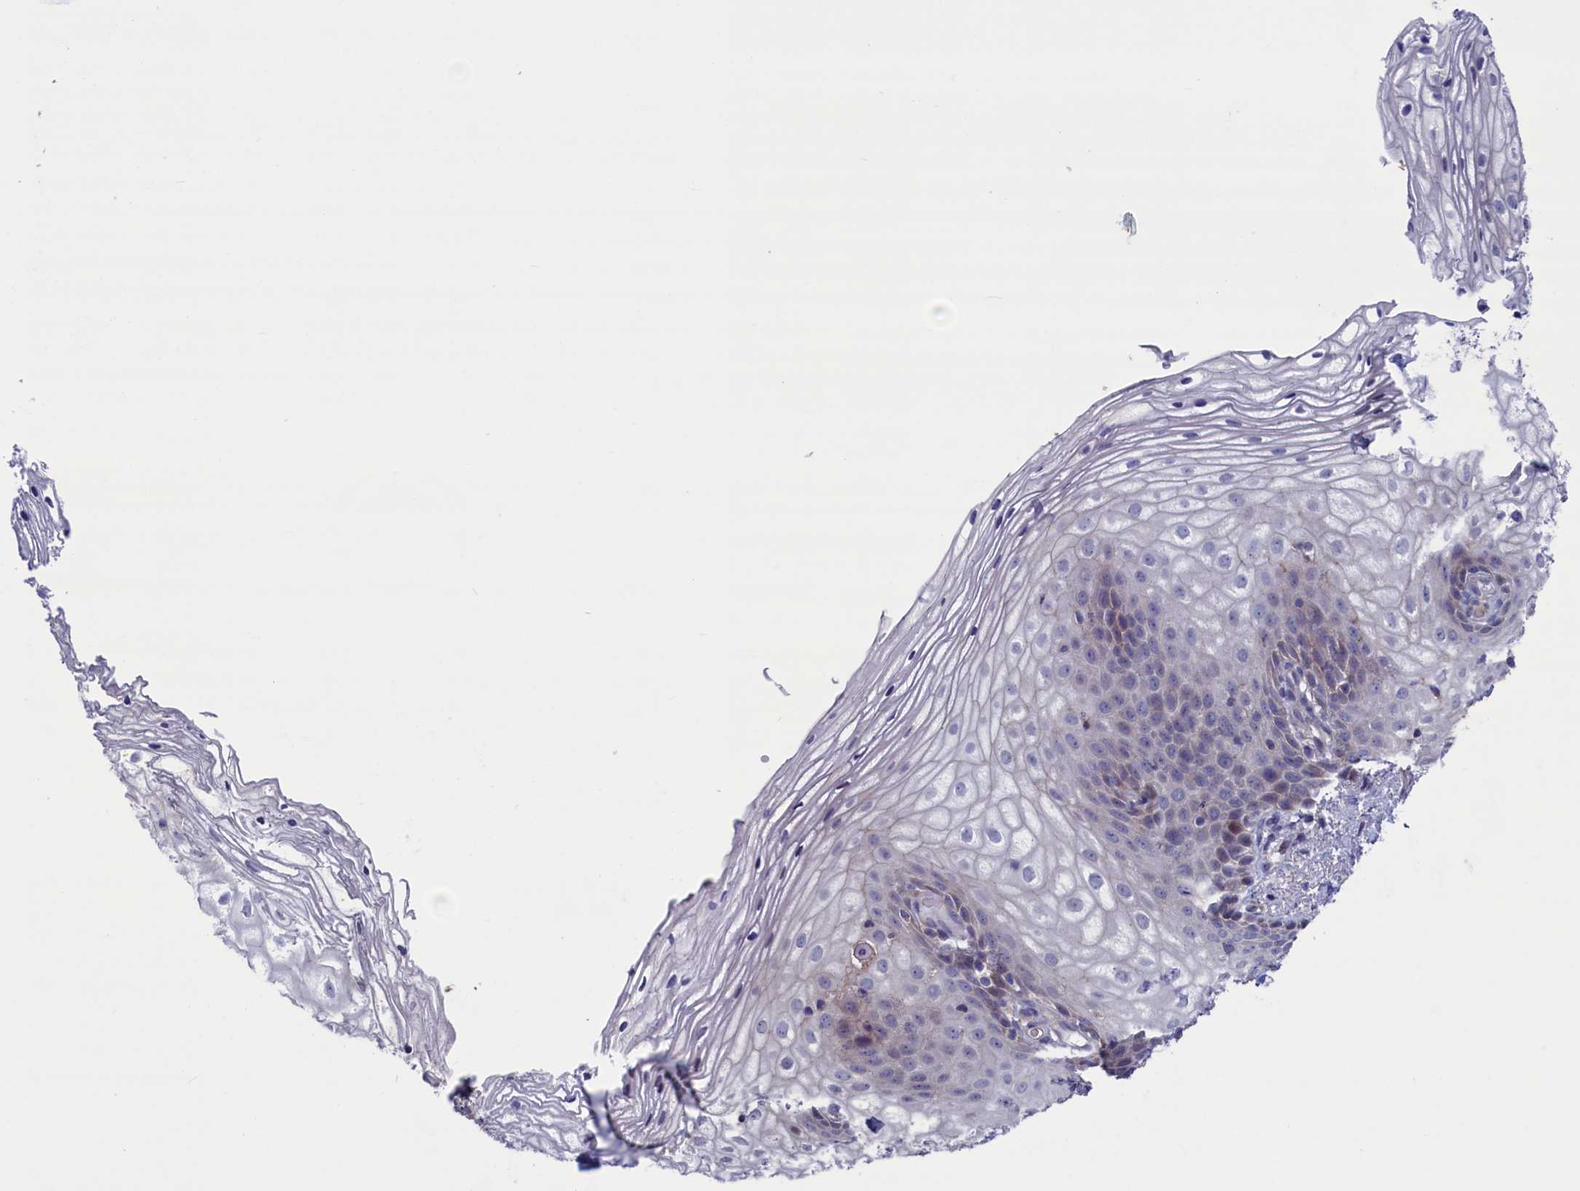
{"staining": {"intensity": "negative", "quantity": "none", "location": "none"}, "tissue": "vagina", "cell_type": "Squamous epithelial cells", "image_type": "normal", "snomed": [{"axis": "morphology", "description": "Normal tissue, NOS"}, {"axis": "topography", "description": "Vagina"}], "caption": "Immunohistochemistry of unremarkable vagina displays no expression in squamous epithelial cells.", "gene": "SPATA13", "patient": {"sex": "female", "age": 60}}